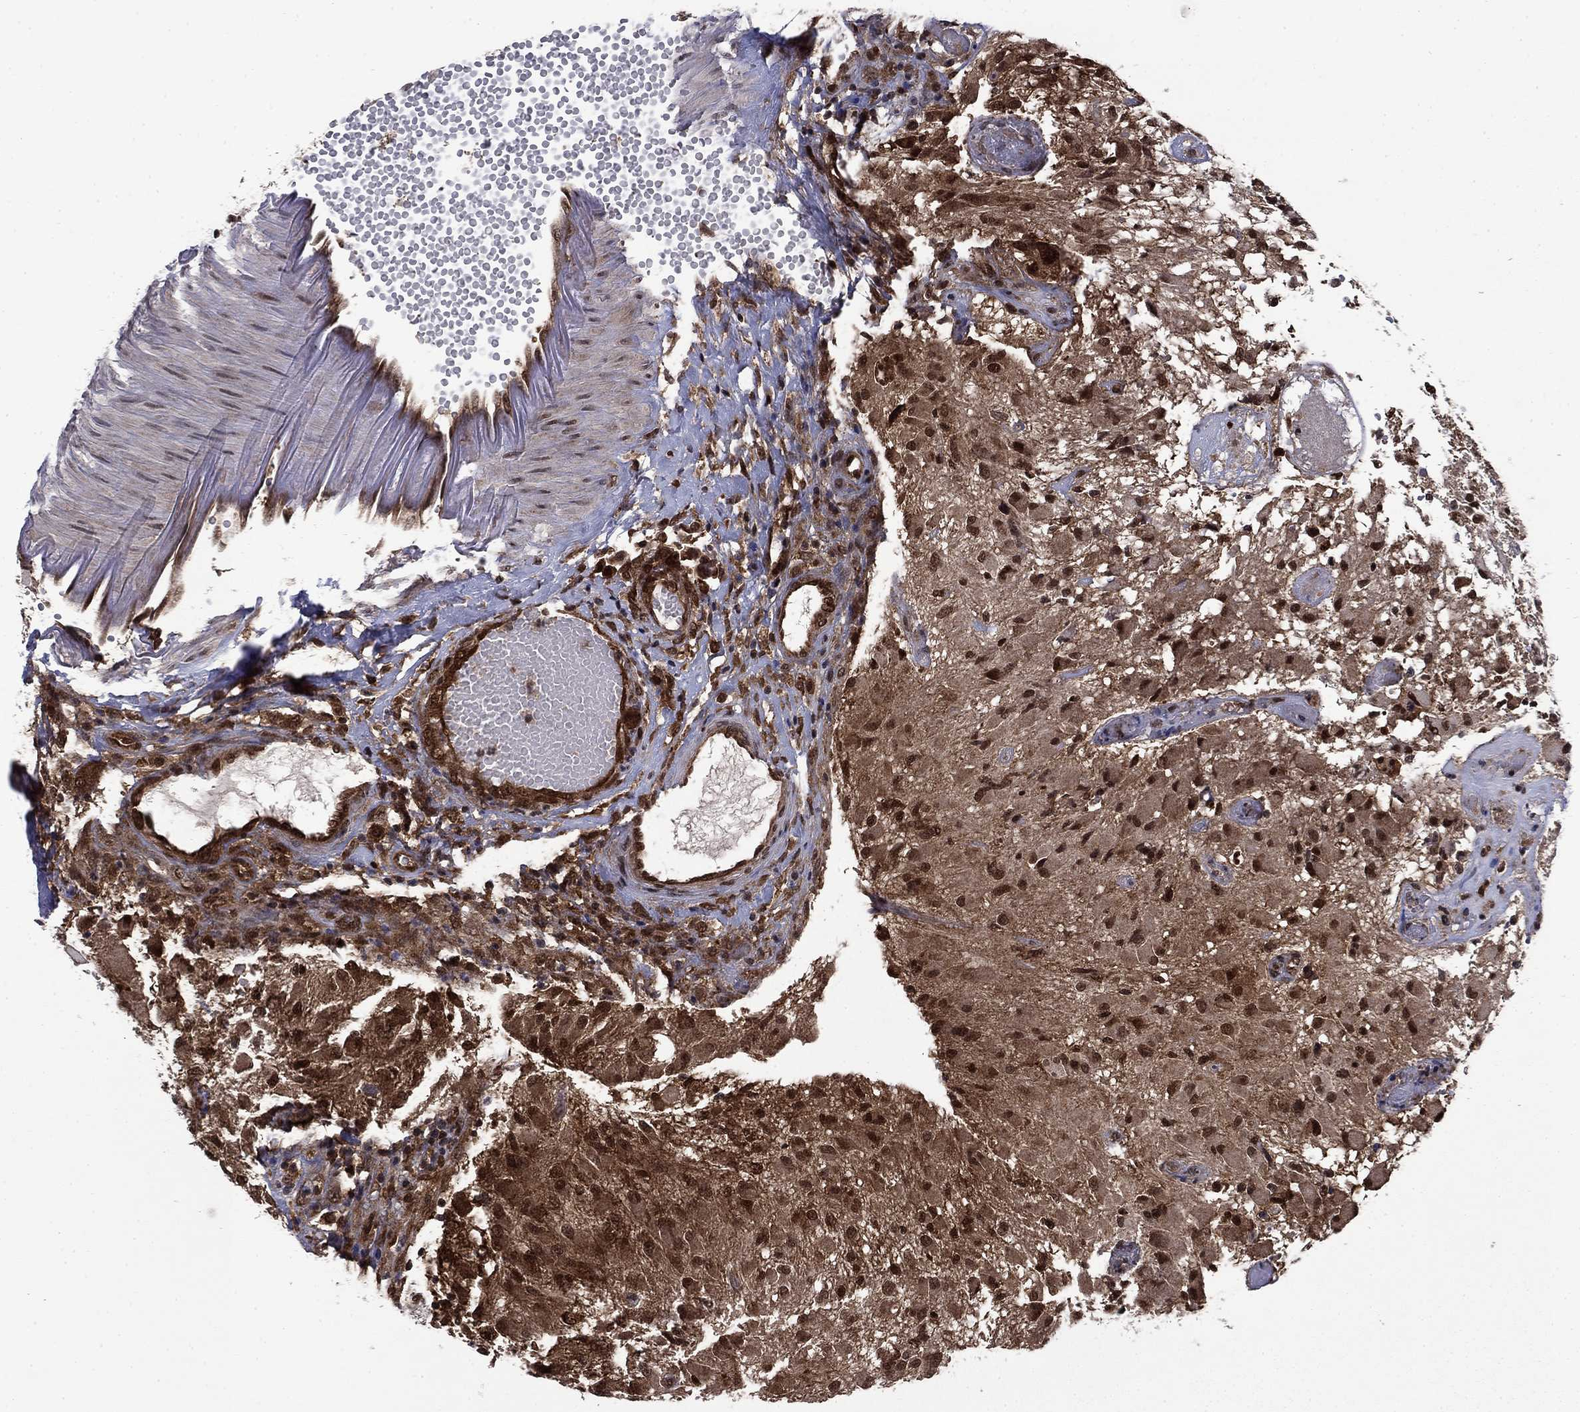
{"staining": {"intensity": "strong", "quantity": ">75%", "location": "cytoplasmic/membranous,nuclear"}, "tissue": "glioma", "cell_type": "Tumor cells", "image_type": "cancer", "snomed": [{"axis": "morphology", "description": "Glioma, malignant, High grade"}, {"axis": "topography", "description": "Brain"}], "caption": "A micrograph of malignant high-grade glioma stained for a protein displays strong cytoplasmic/membranous and nuclear brown staining in tumor cells.", "gene": "DNAJA1", "patient": {"sex": "female", "age": 63}}